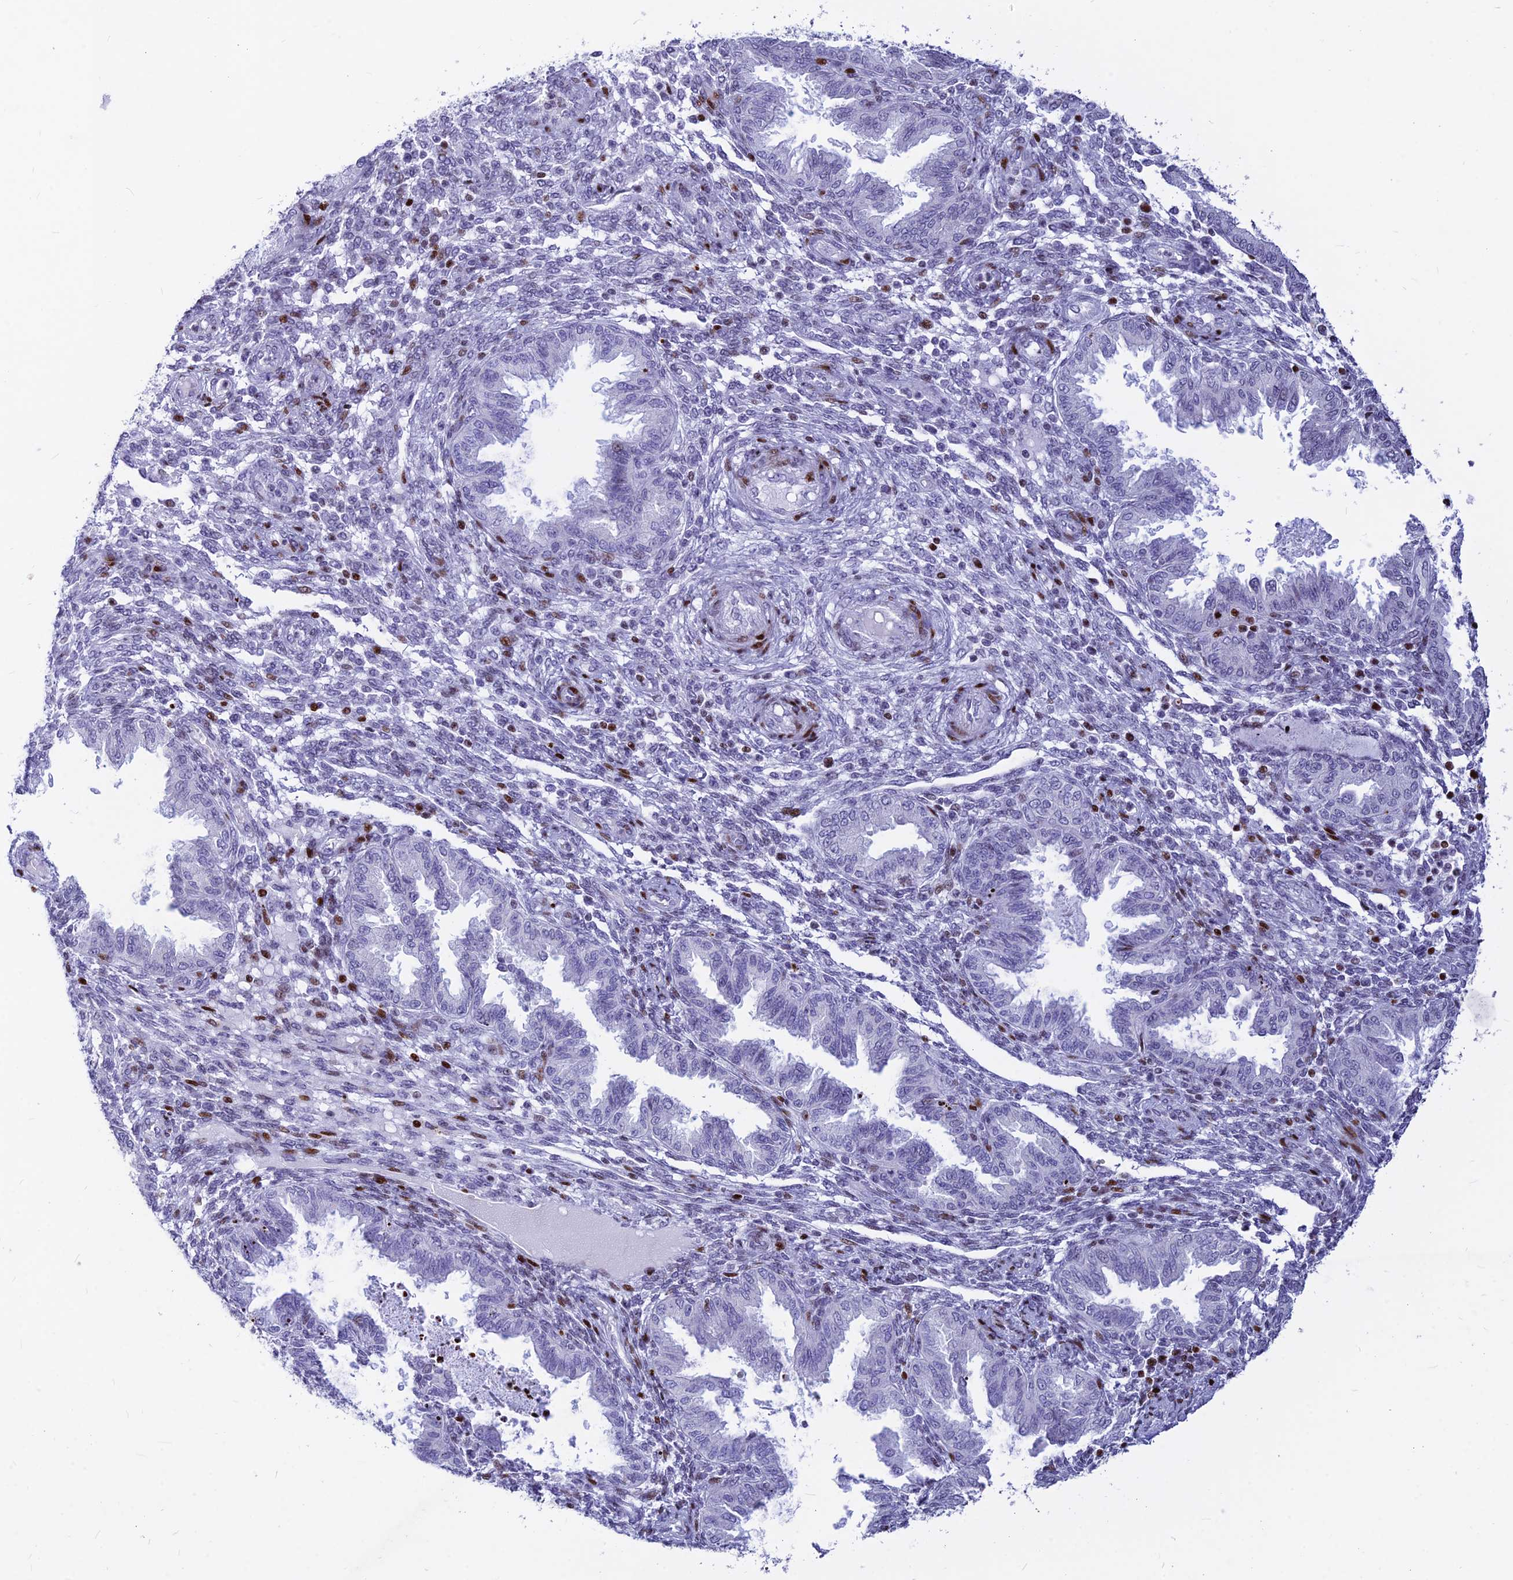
{"staining": {"intensity": "moderate", "quantity": "<25%", "location": "nuclear"}, "tissue": "endometrium", "cell_type": "Cells in endometrial stroma", "image_type": "normal", "snomed": [{"axis": "morphology", "description": "Normal tissue, NOS"}, {"axis": "topography", "description": "Endometrium"}], "caption": "Immunohistochemical staining of benign endometrium displays moderate nuclear protein staining in approximately <25% of cells in endometrial stroma. The protein of interest is stained brown, and the nuclei are stained in blue (DAB (3,3'-diaminobenzidine) IHC with brightfield microscopy, high magnification).", "gene": "PRPS1", "patient": {"sex": "female", "age": 33}}